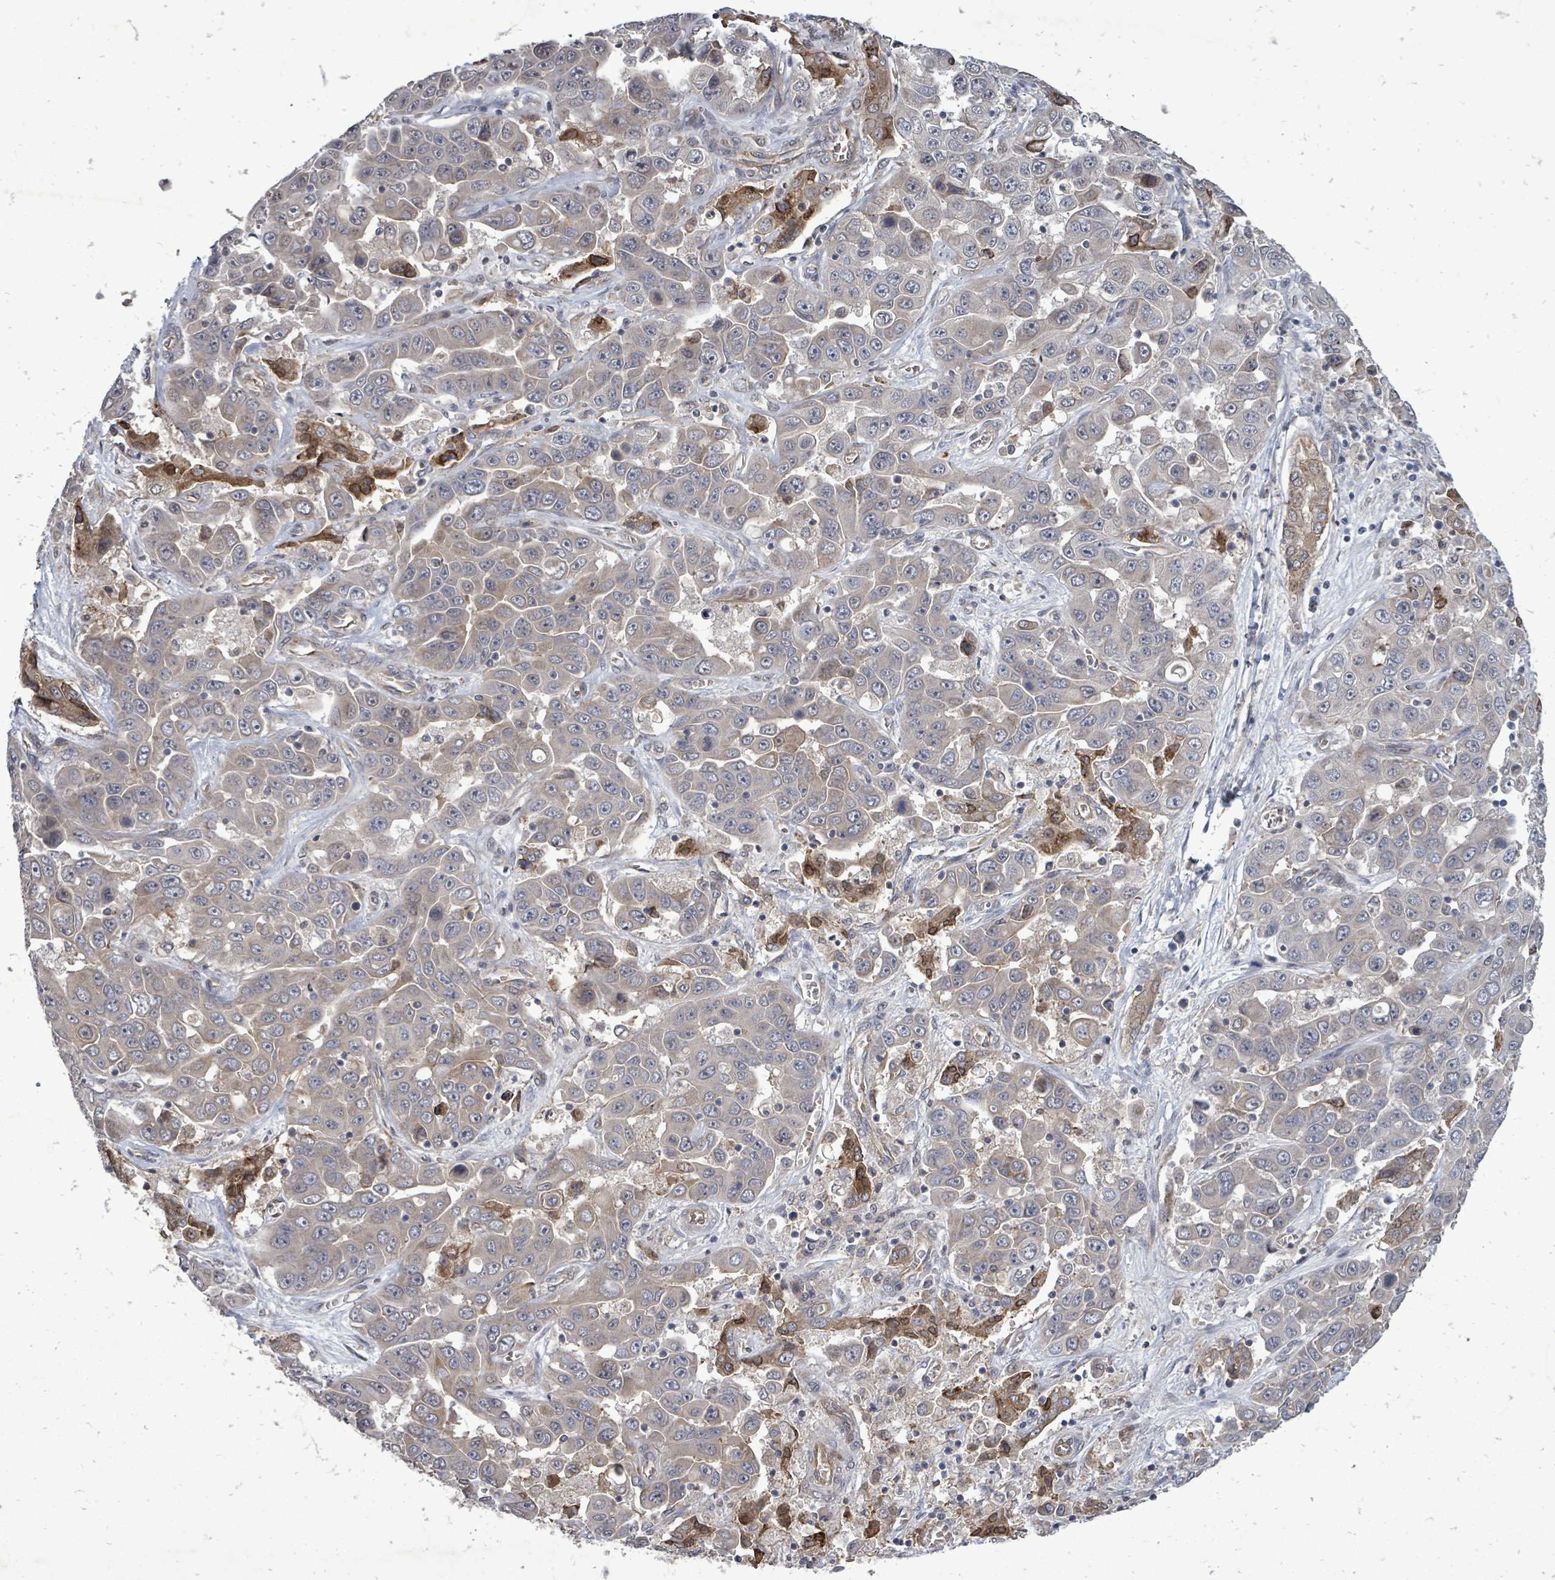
{"staining": {"intensity": "weak", "quantity": "25%-75%", "location": "cytoplasmic/membranous"}, "tissue": "liver cancer", "cell_type": "Tumor cells", "image_type": "cancer", "snomed": [{"axis": "morphology", "description": "Cholangiocarcinoma"}, {"axis": "topography", "description": "Liver"}], "caption": "High-power microscopy captured an immunohistochemistry photomicrograph of liver cancer, revealing weak cytoplasmic/membranous expression in about 25%-75% of tumor cells. The staining was performed using DAB (3,3'-diaminobenzidine), with brown indicating positive protein expression. Nuclei are stained blue with hematoxylin.", "gene": "RALGAPB", "patient": {"sex": "female", "age": 52}}